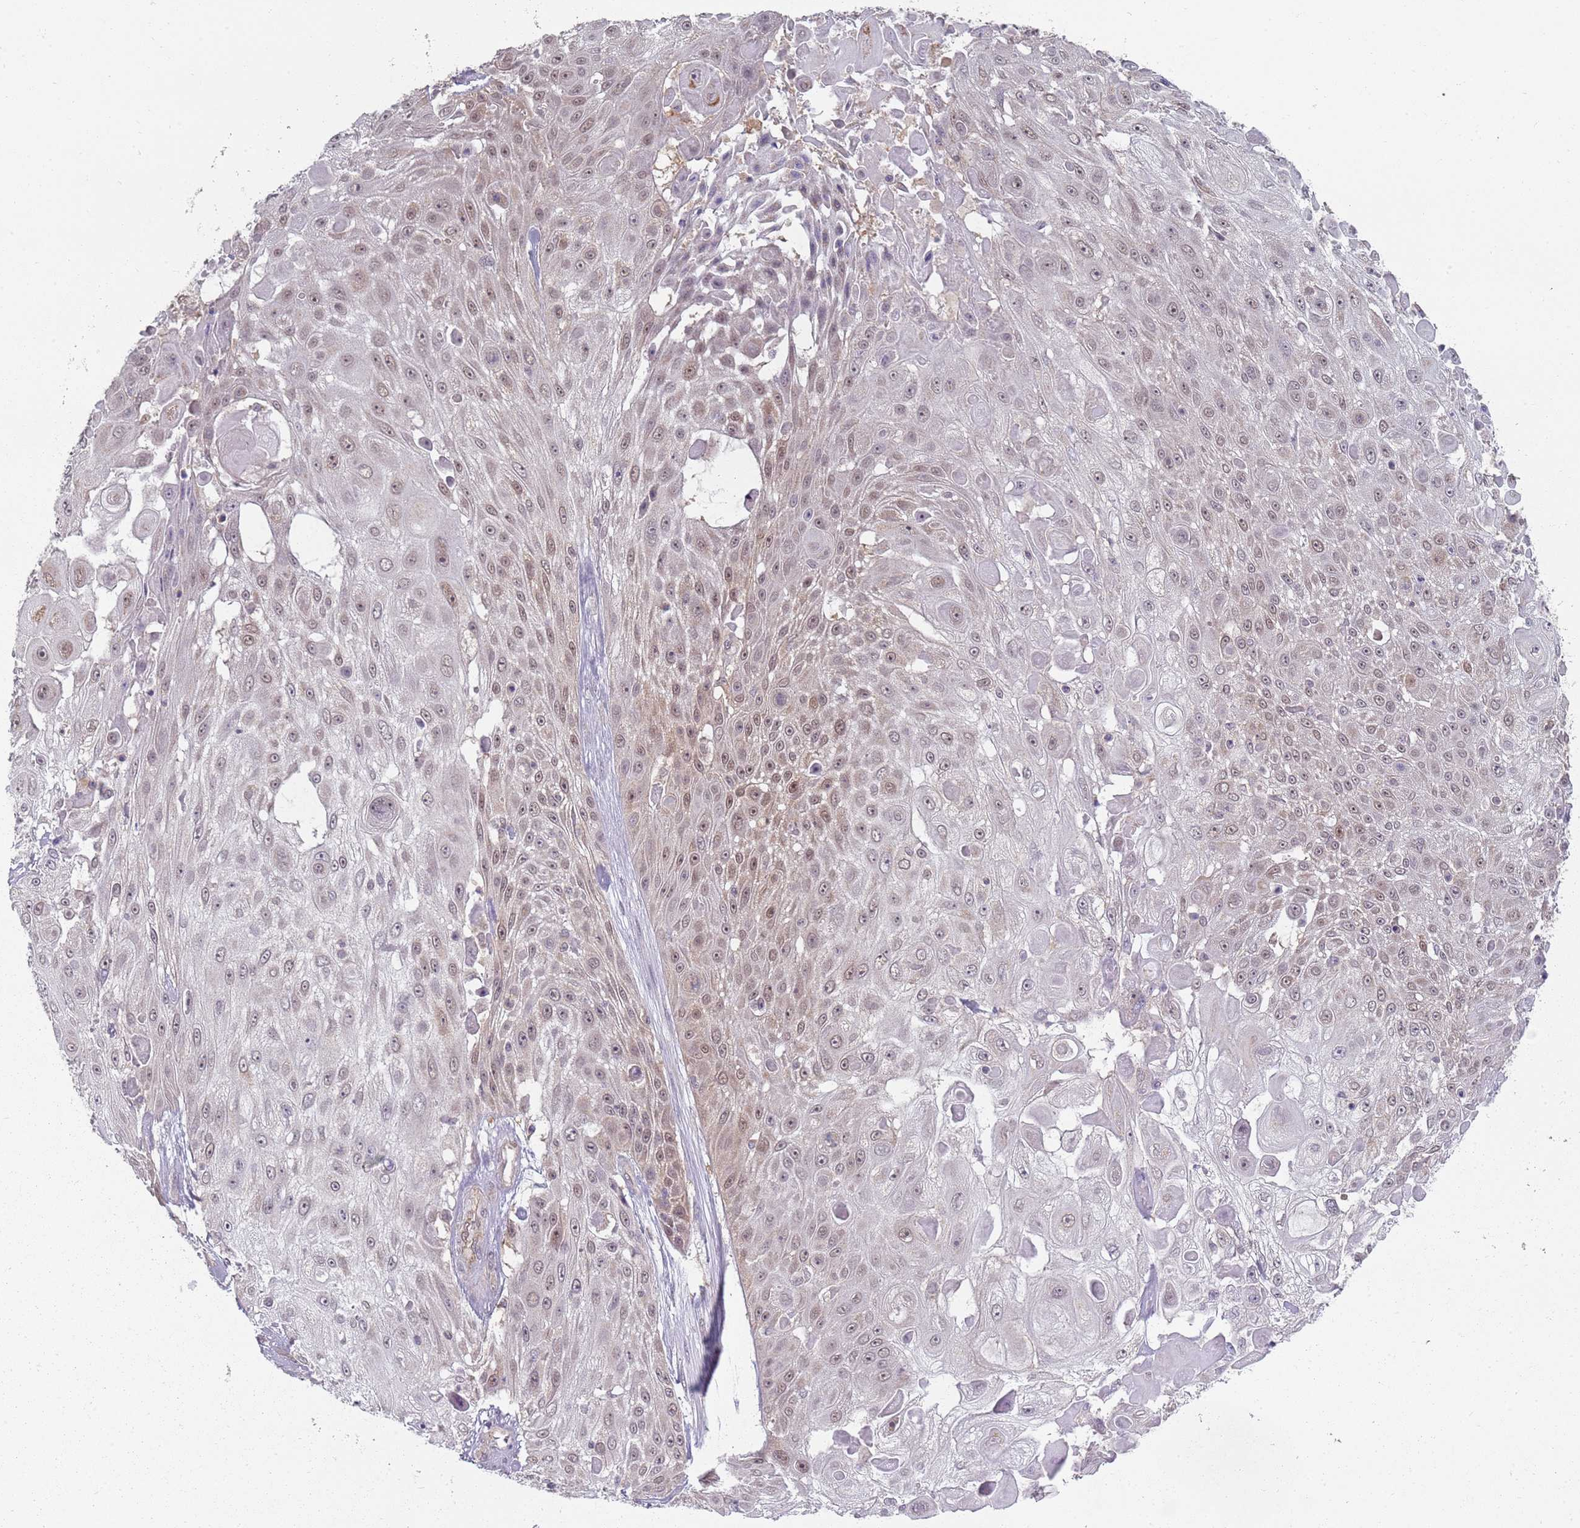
{"staining": {"intensity": "moderate", "quantity": ">75%", "location": "nuclear"}, "tissue": "skin cancer", "cell_type": "Tumor cells", "image_type": "cancer", "snomed": [{"axis": "morphology", "description": "Squamous cell carcinoma, NOS"}, {"axis": "topography", "description": "Skin"}], "caption": "There is medium levels of moderate nuclear staining in tumor cells of skin cancer (squamous cell carcinoma), as demonstrated by immunohistochemical staining (brown color).", "gene": "SMARCAL1", "patient": {"sex": "female", "age": 86}}